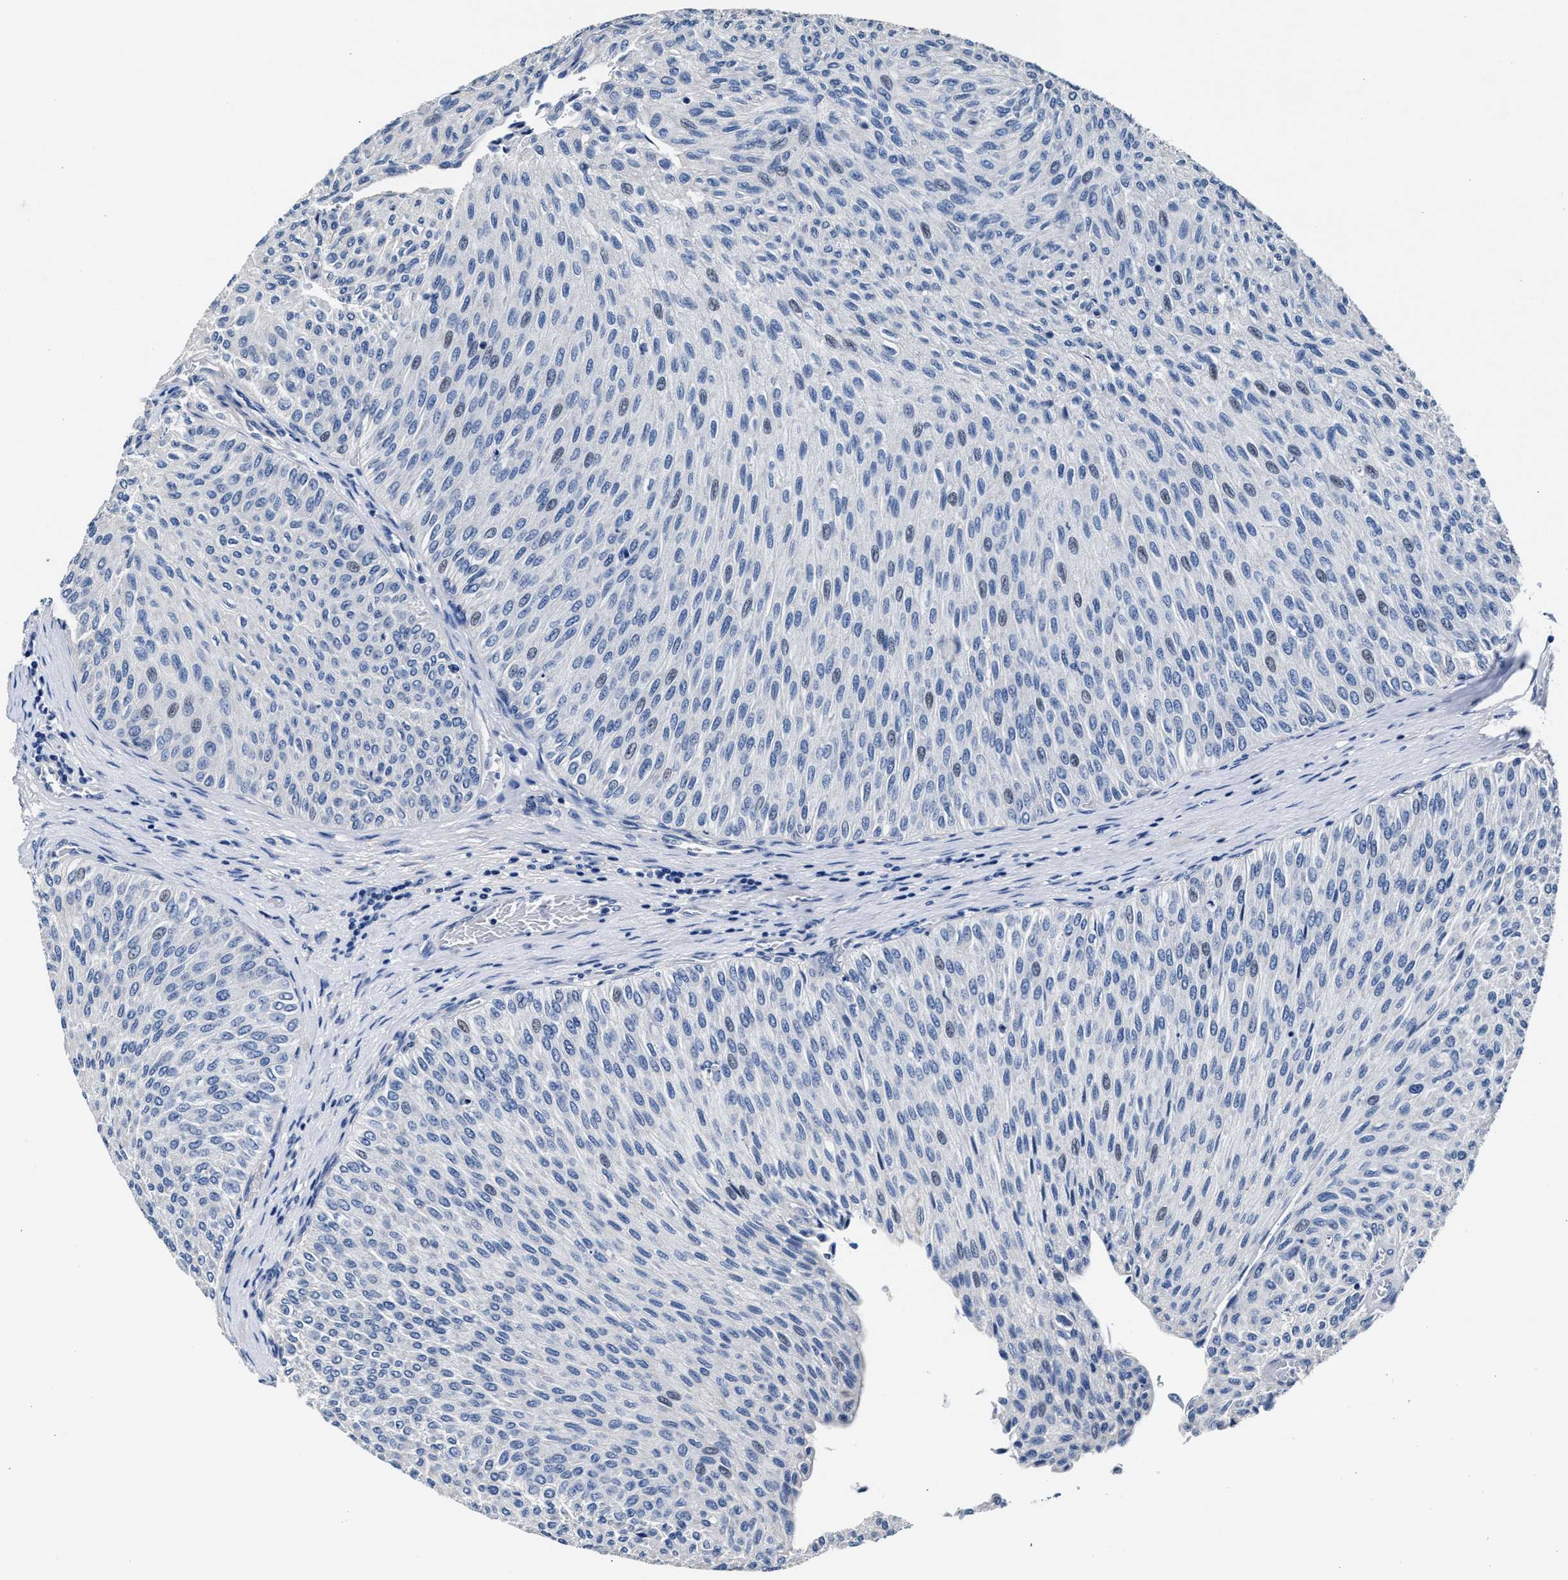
{"staining": {"intensity": "negative", "quantity": "none", "location": "none"}, "tissue": "urothelial cancer", "cell_type": "Tumor cells", "image_type": "cancer", "snomed": [{"axis": "morphology", "description": "Urothelial carcinoma, Low grade"}, {"axis": "topography", "description": "Urinary bladder"}], "caption": "Immunohistochemistry micrograph of human urothelial cancer stained for a protein (brown), which shows no staining in tumor cells. (IHC, brightfield microscopy, high magnification).", "gene": "GSTM1", "patient": {"sex": "male", "age": 78}}